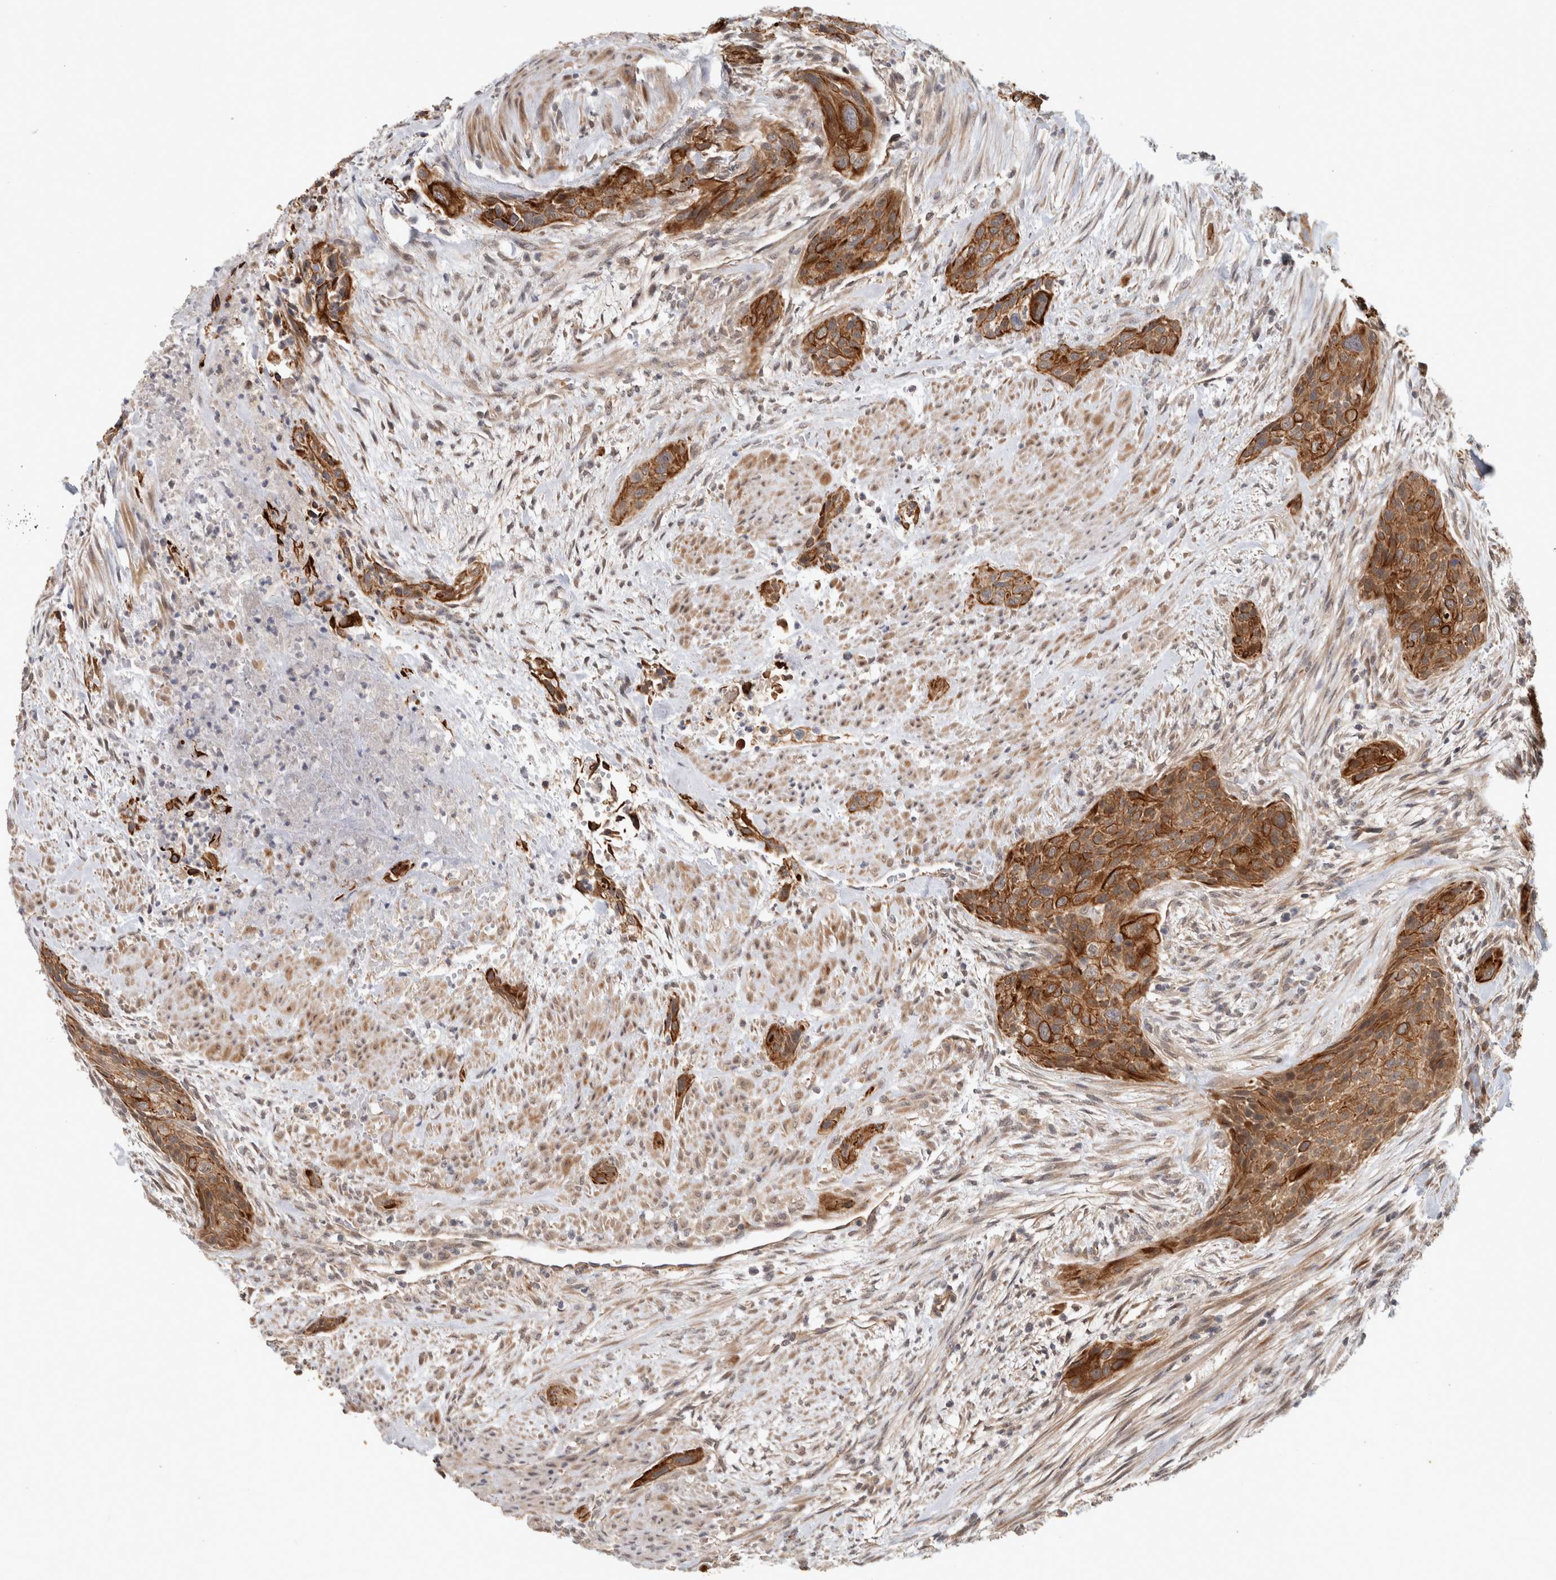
{"staining": {"intensity": "moderate", "quantity": ">75%", "location": "cytoplasmic/membranous"}, "tissue": "urothelial cancer", "cell_type": "Tumor cells", "image_type": "cancer", "snomed": [{"axis": "morphology", "description": "Urothelial carcinoma, High grade"}, {"axis": "topography", "description": "Urinary bladder"}], "caption": "IHC staining of urothelial cancer, which reveals medium levels of moderate cytoplasmic/membranous expression in about >75% of tumor cells indicating moderate cytoplasmic/membranous protein staining. The staining was performed using DAB (3,3'-diaminobenzidine) (brown) for protein detection and nuclei were counterstained in hematoxylin (blue).", "gene": "CRISPLD1", "patient": {"sex": "male", "age": 35}}